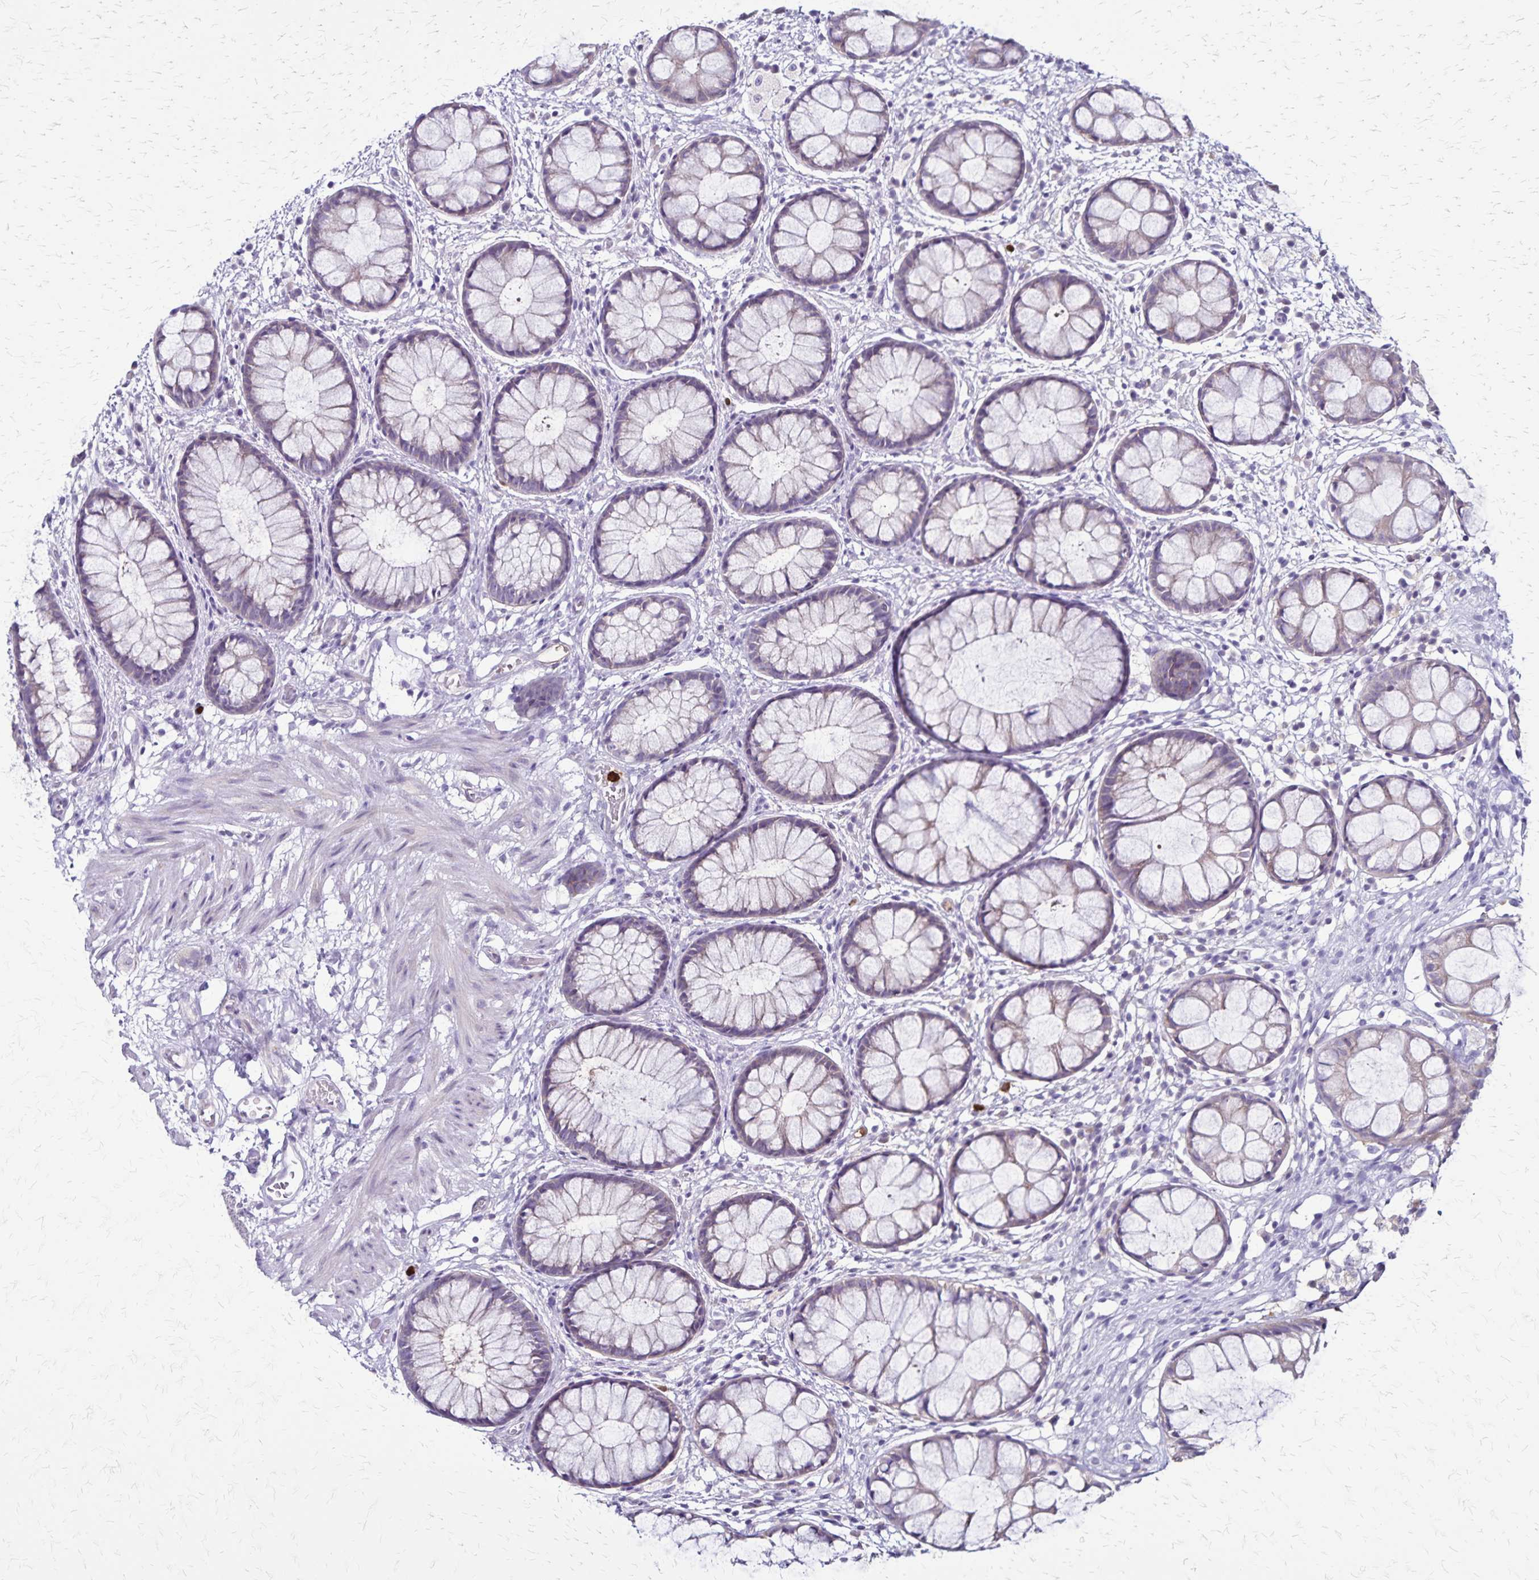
{"staining": {"intensity": "weak", "quantity": "25%-75%", "location": "cytoplasmic/membranous"}, "tissue": "rectum", "cell_type": "Glandular cells", "image_type": "normal", "snomed": [{"axis": "morphology", "description": "Normal tissue, NOS"}, {"axis": "topography", "description": "Rectum"}], "caption": "The image shows immunohistochemical staining of unremarkable rectum. There is weak cytoplasmic/membranous positivity is identified in about 25%-75% of glandular cells.", "gene": "ULBP3", "patient": {"sex": "female", "age": 62}}